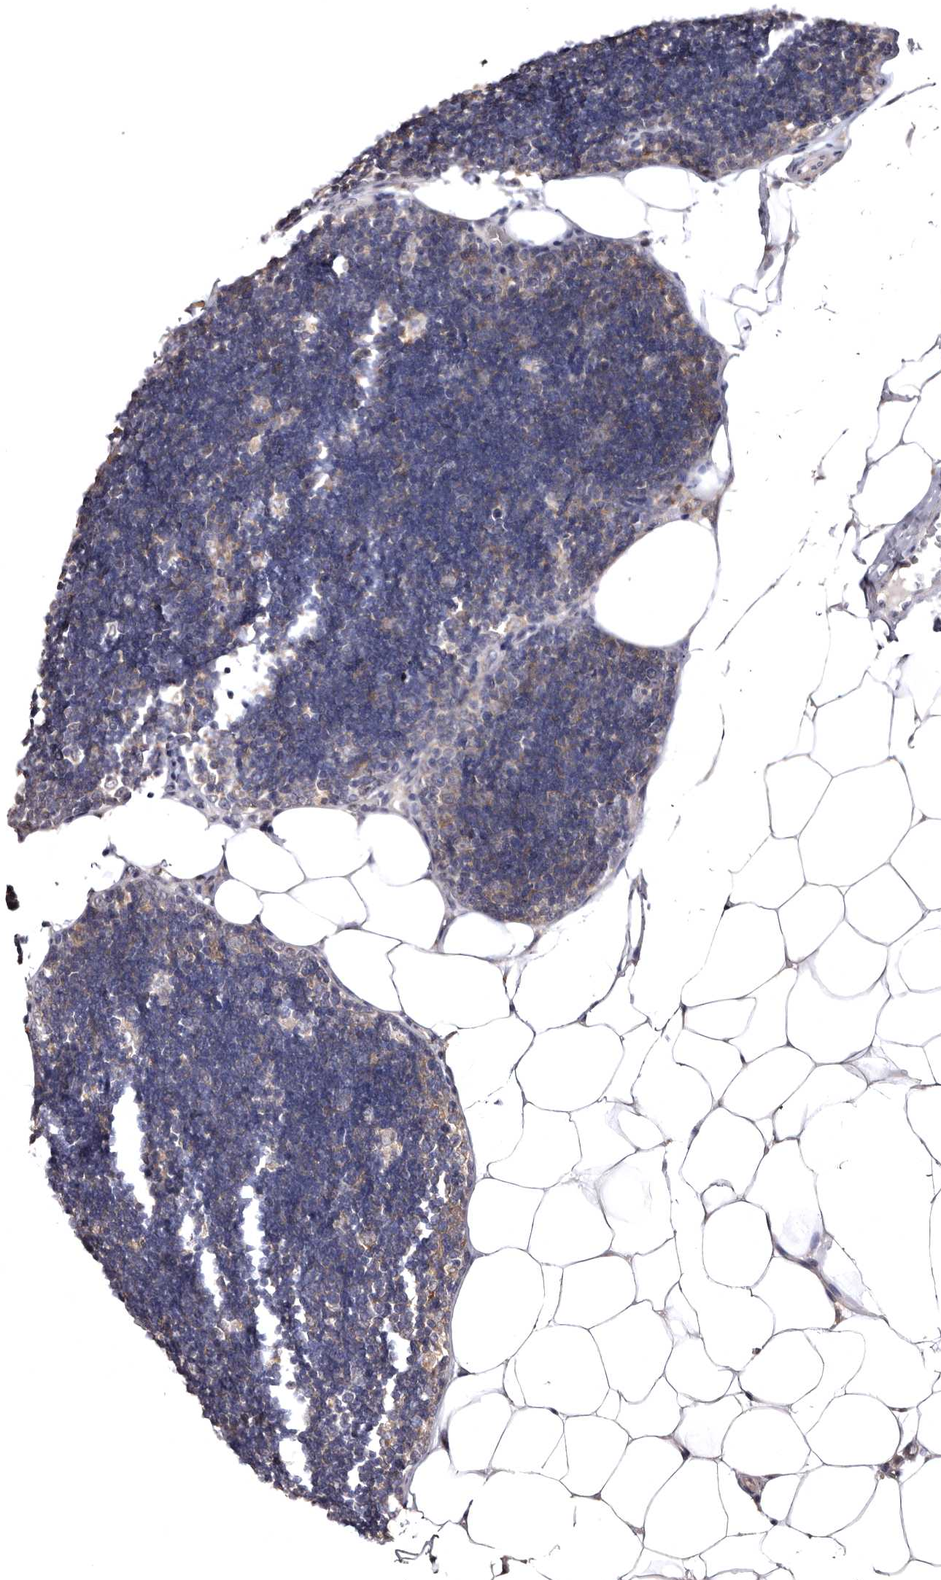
{"staining": {"intensity": "weak", "quantity": "<25%", "location": "cytoplasmic/membranous"}, "tissue": "lymph node", "cell_type": "Germinal center cells", "image_type": "normal", "snomed": [{"axis": "morphology", "description": "Normal tissue, NOS"}, {"axis": "topography", "description": "Lymph node"}], "caption": "Human lymph node stained for a protein using IHC reveals no expression in germinal center cells.", "gene": "FAM91A1", "patient": {"sex": "male", "age": 33}}